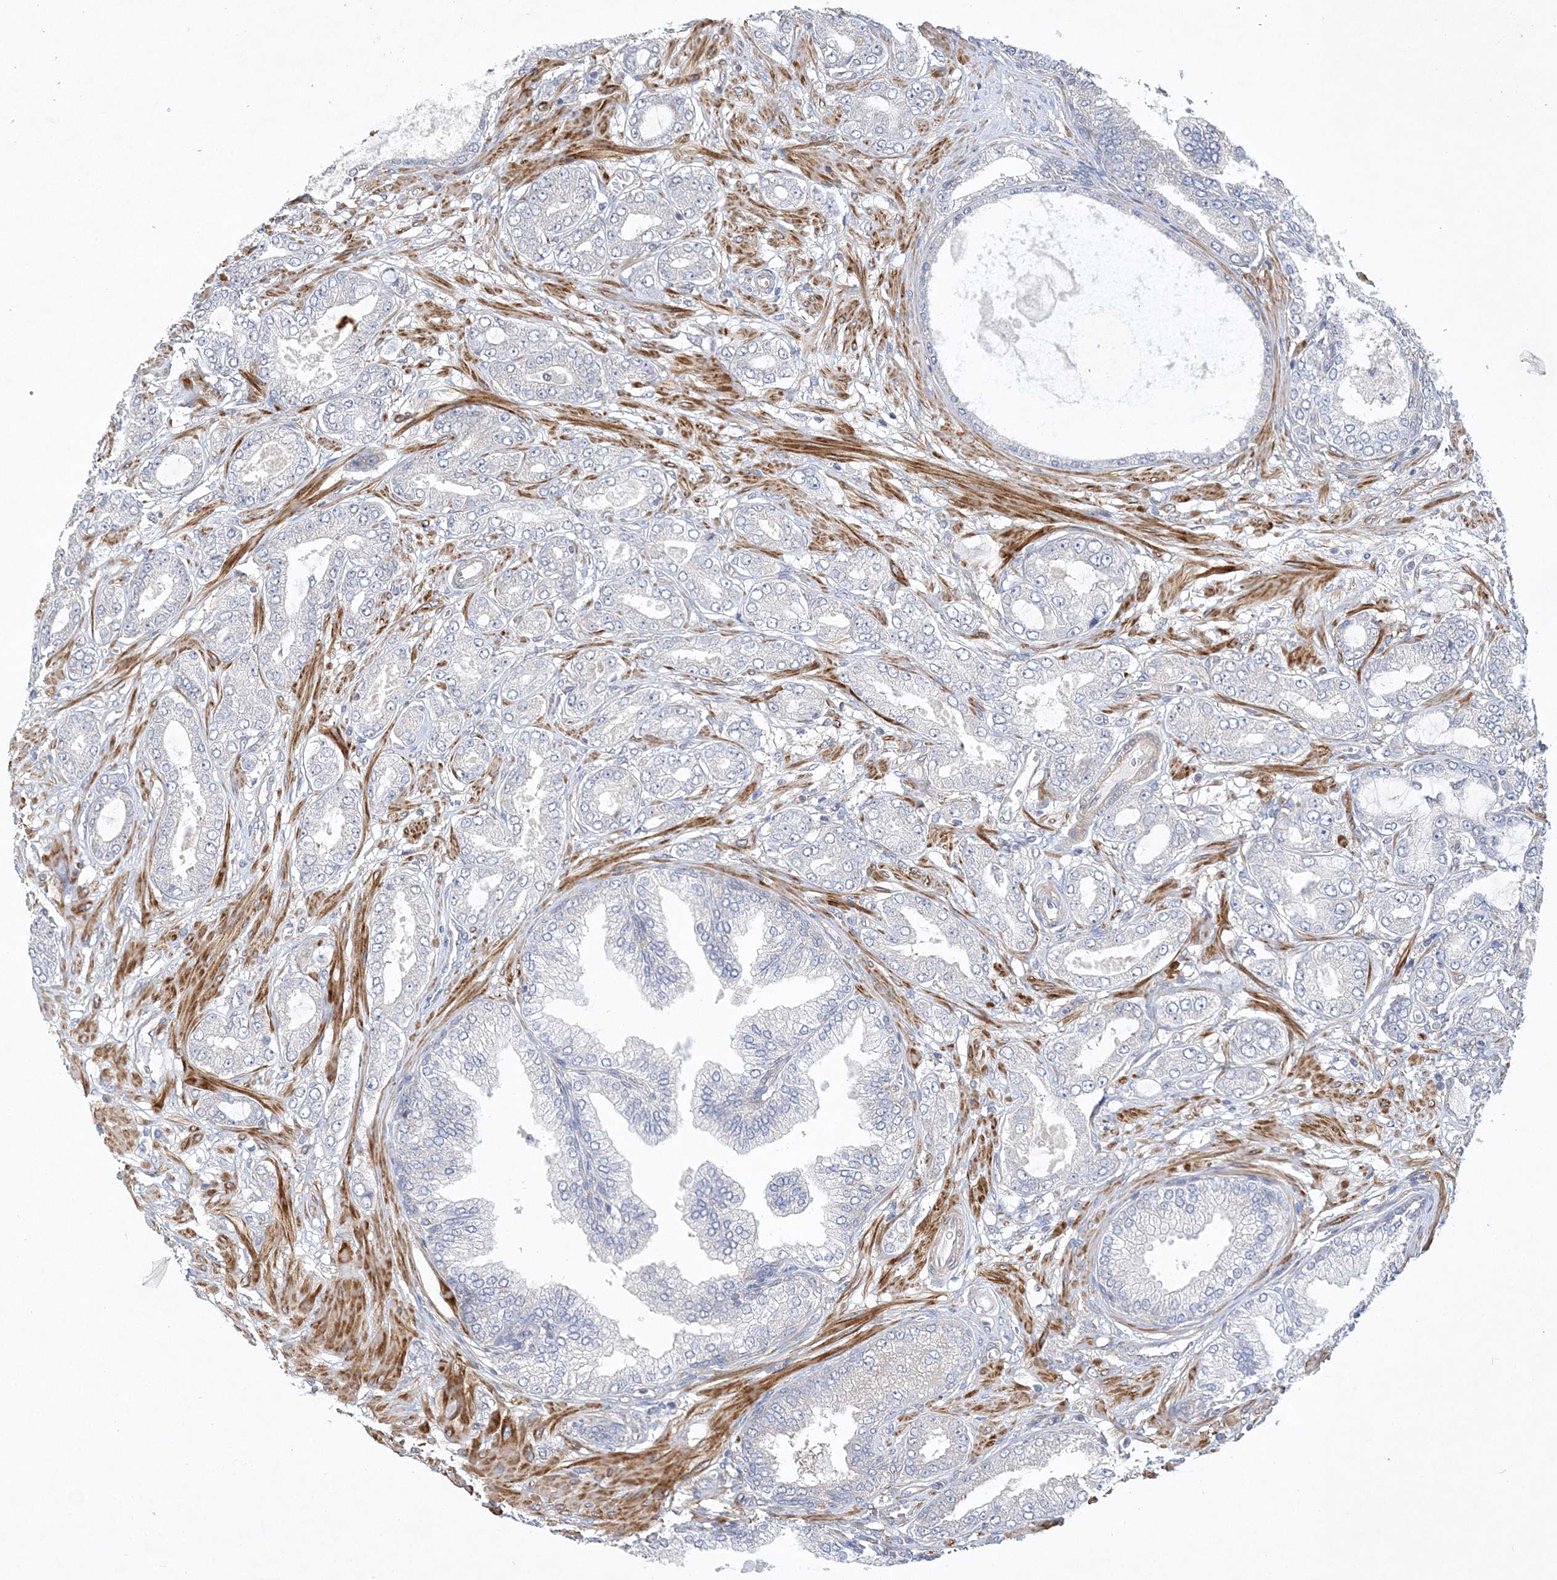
{"staining": {"intensity": "negative", "quantity": "none", "location": "none"}, "tissue": "prostate cancer", "cell_type": "Tumor cells", "image_type": "cancer", "snomed": [{"axis": "morphology", "description": "Adenocarcinoma, Low grade"}, {"axis": "topography", "description": "Prostate"}], "caption": "Immunohistochemistry micrograph of prostate cancer (adenocarcinoma (low-grade)) stained for a protein (brown), which exhibits no expression in tumor cells.", "gene": "MAP4K5", "patient": {"sex": "male", "age": 63}}